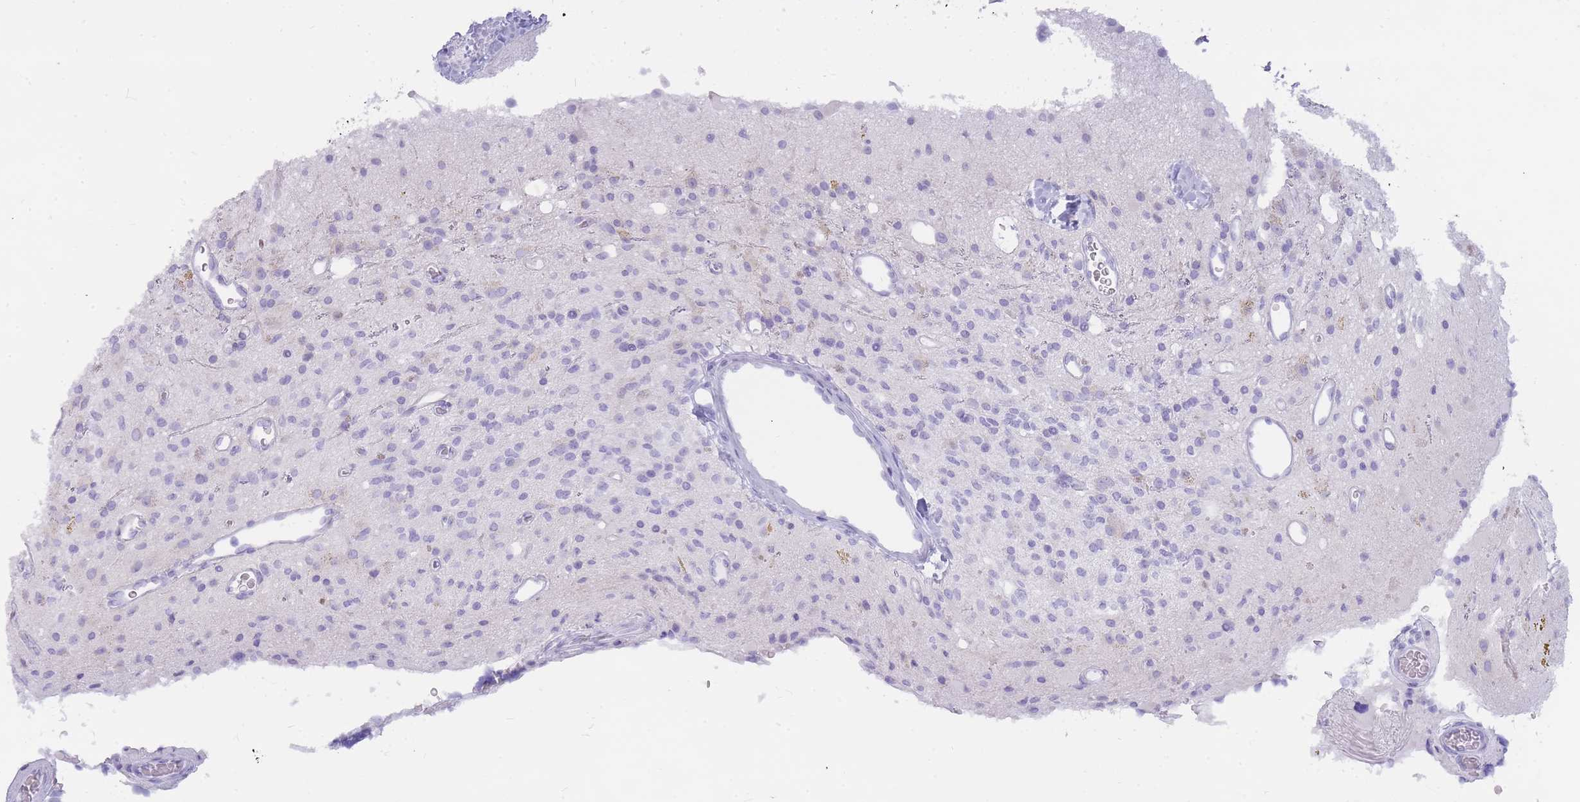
{"staining": {"intensity": "negative", "quantity": "none", "location": "none"}, "tissue": "glioma", "cell_type": "Tumor cells", "image_type": "cancer", "snomed": [{"axis": "morphology", "description": "Glioma, malignant, High grade"}, {"axis": "topography", "description": "Brain"}], "caption": "Glioma was stained to show a protein in brown. There is no significant positivity in tumor cells.", "gene": "INS", "patient": {"sex": "male", "age": 34}}